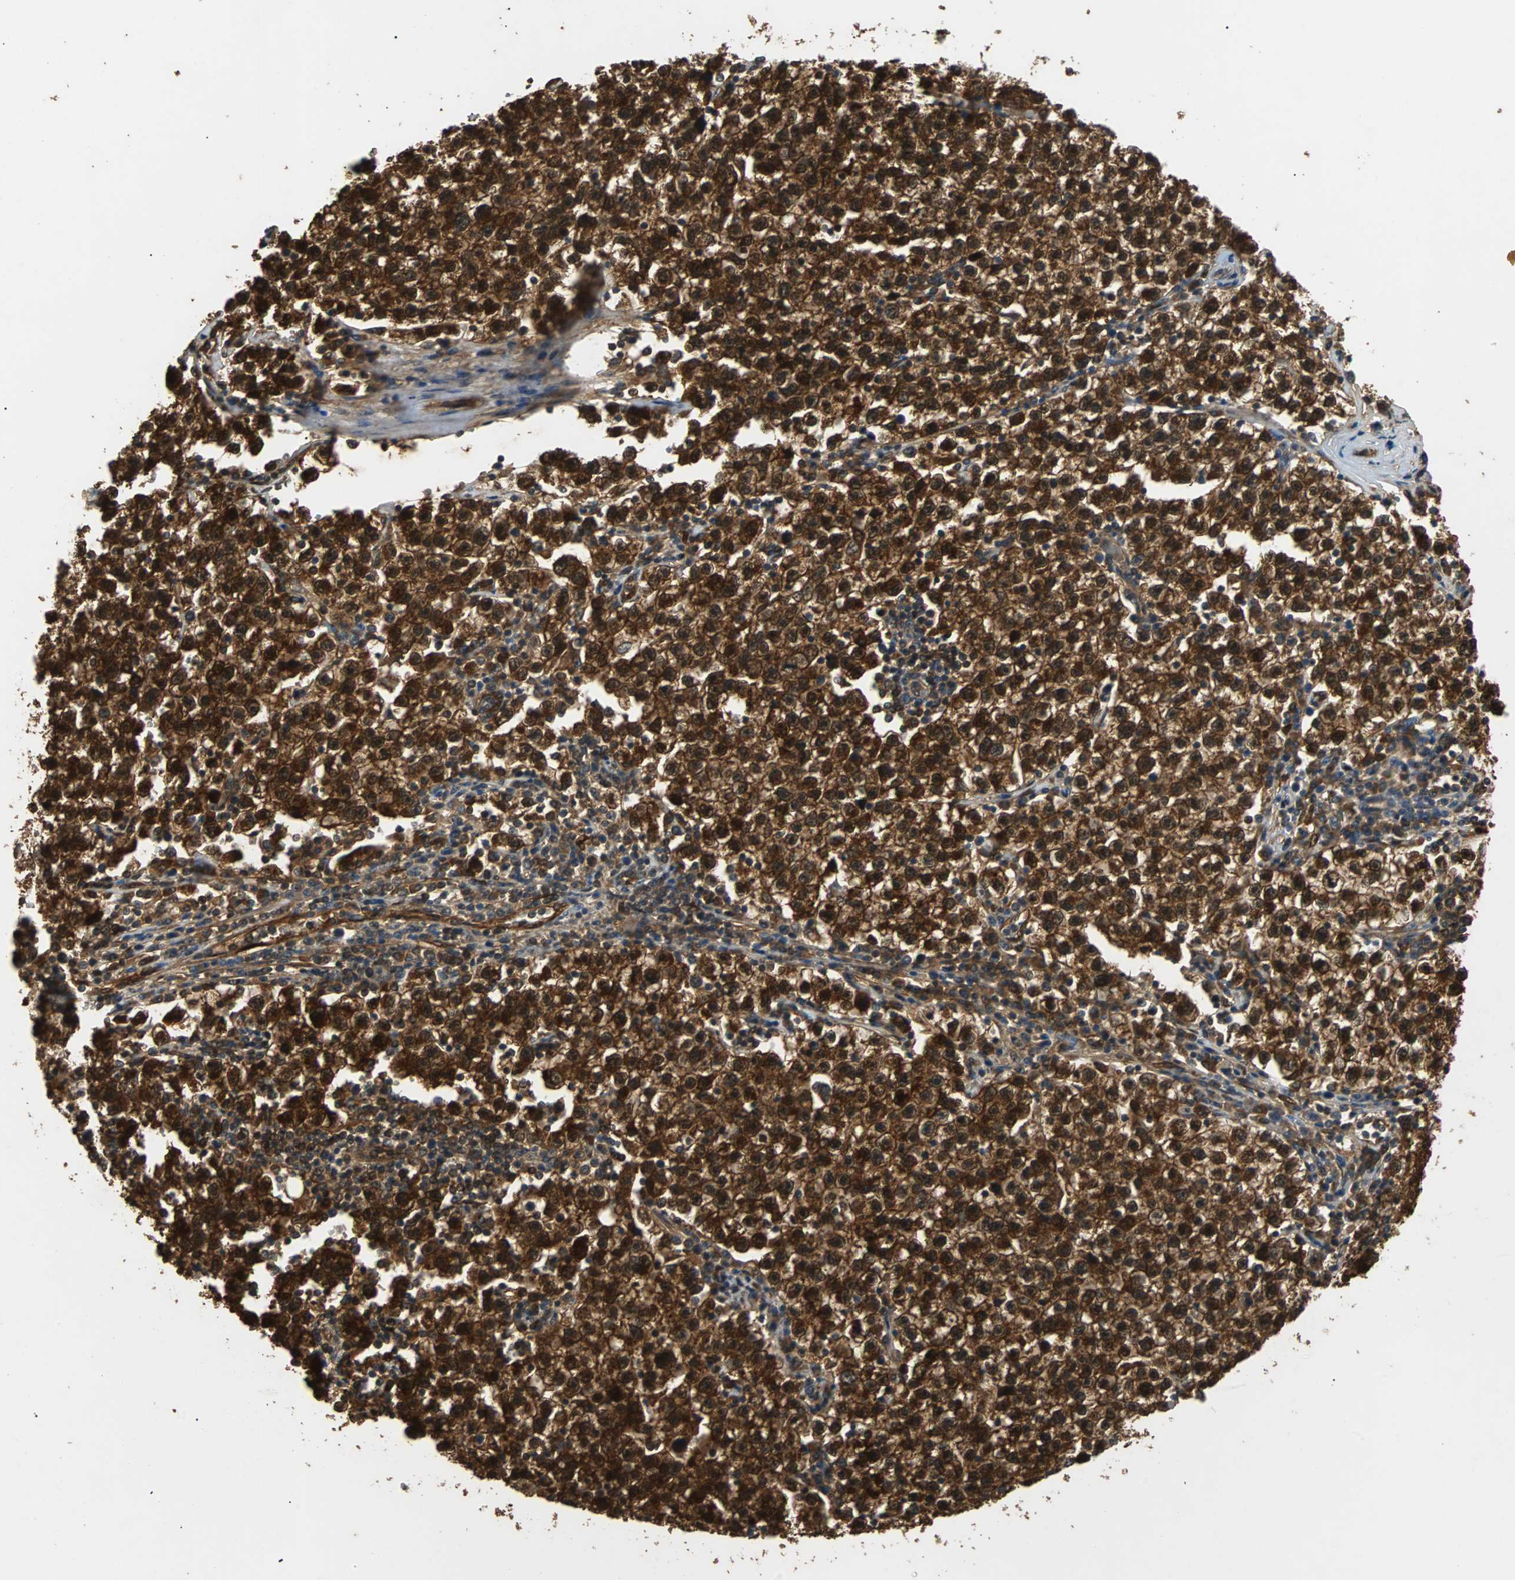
{"staining": {"intensity": "strong", "quantity": ">75%", "location": "cytoplasmic/membranous,nuclear"}, "tissue": "testis cancer", "cell_type": "Tumor cells", "image_type": "cancer", "snomed": [{"axis": "morphology", "description": "Seminoma, NOS"}, {"axis": "topography", "description": "Testis"}], "caption": "A brown stain highlights strong cytoplasmic/membranous and nuclear expression of a protein in testis seminoma tumor cells. (DAB (3,3'-diaminobenzidine) IHC with brightfield microscopy, high magnification).", "gene": "PRDX6", "patient": {"sex": "male", "age": 22}}